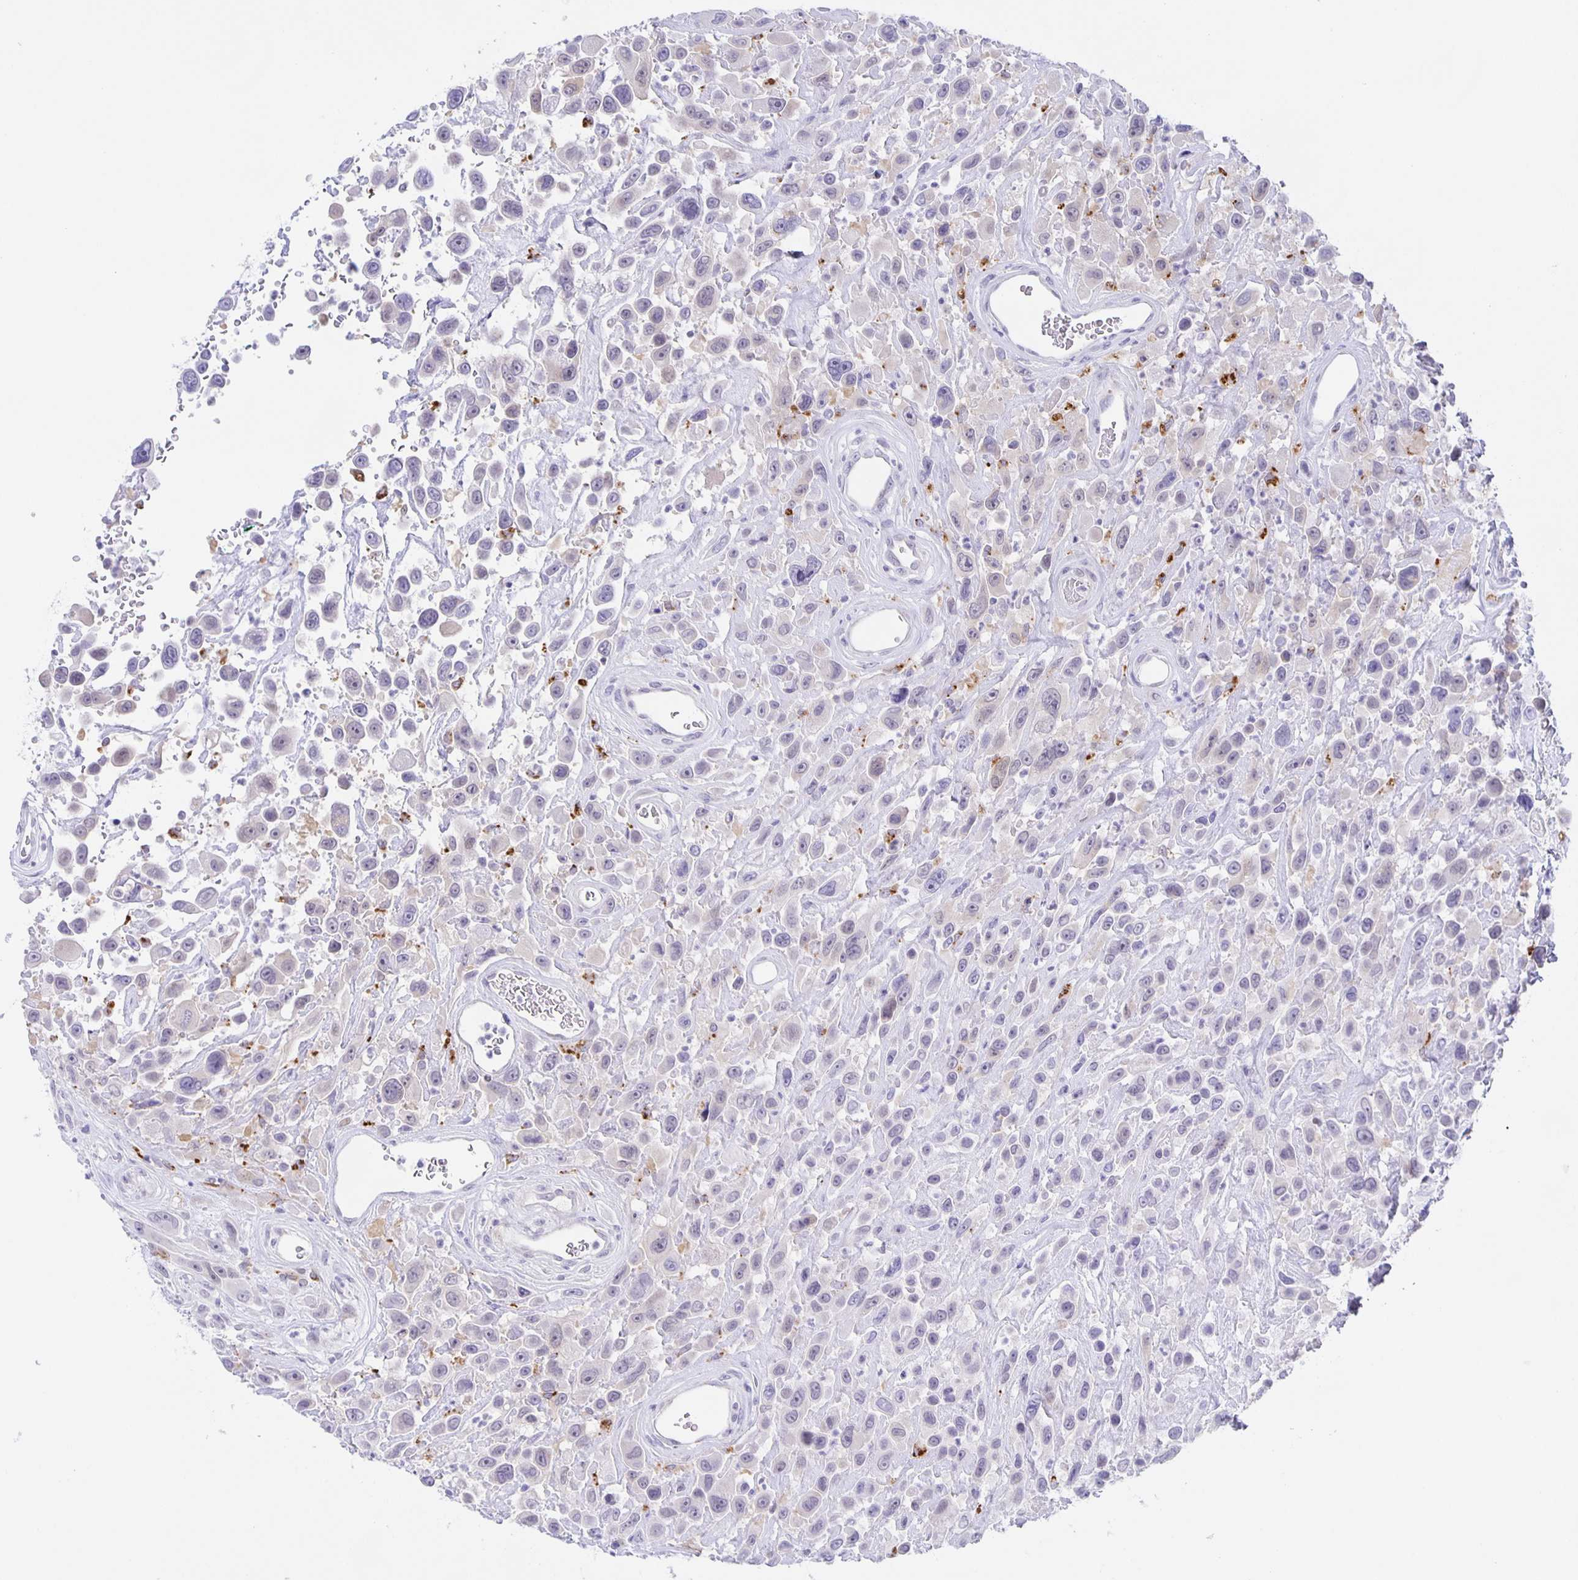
{"staining": {"intensity": "negative", "quantity": "none", "location": "none"}, "tissue": "urothelial cancer", "cell_type": "Tumor cells", "image_type": "cancer", "snomed": [{"axis": "morphology", "description": "Urothelial carcinoma, High grade"}, {"axis": "topography", "description": "Urinary bladder"}], "caption": "The immunohistochemistry (IHC) image has no significant staining in tumor cells of urothelial carcinoma (high-grade) tissue.", "gene": "LIPA", "patient": {"sex": "male", "age": 53}}